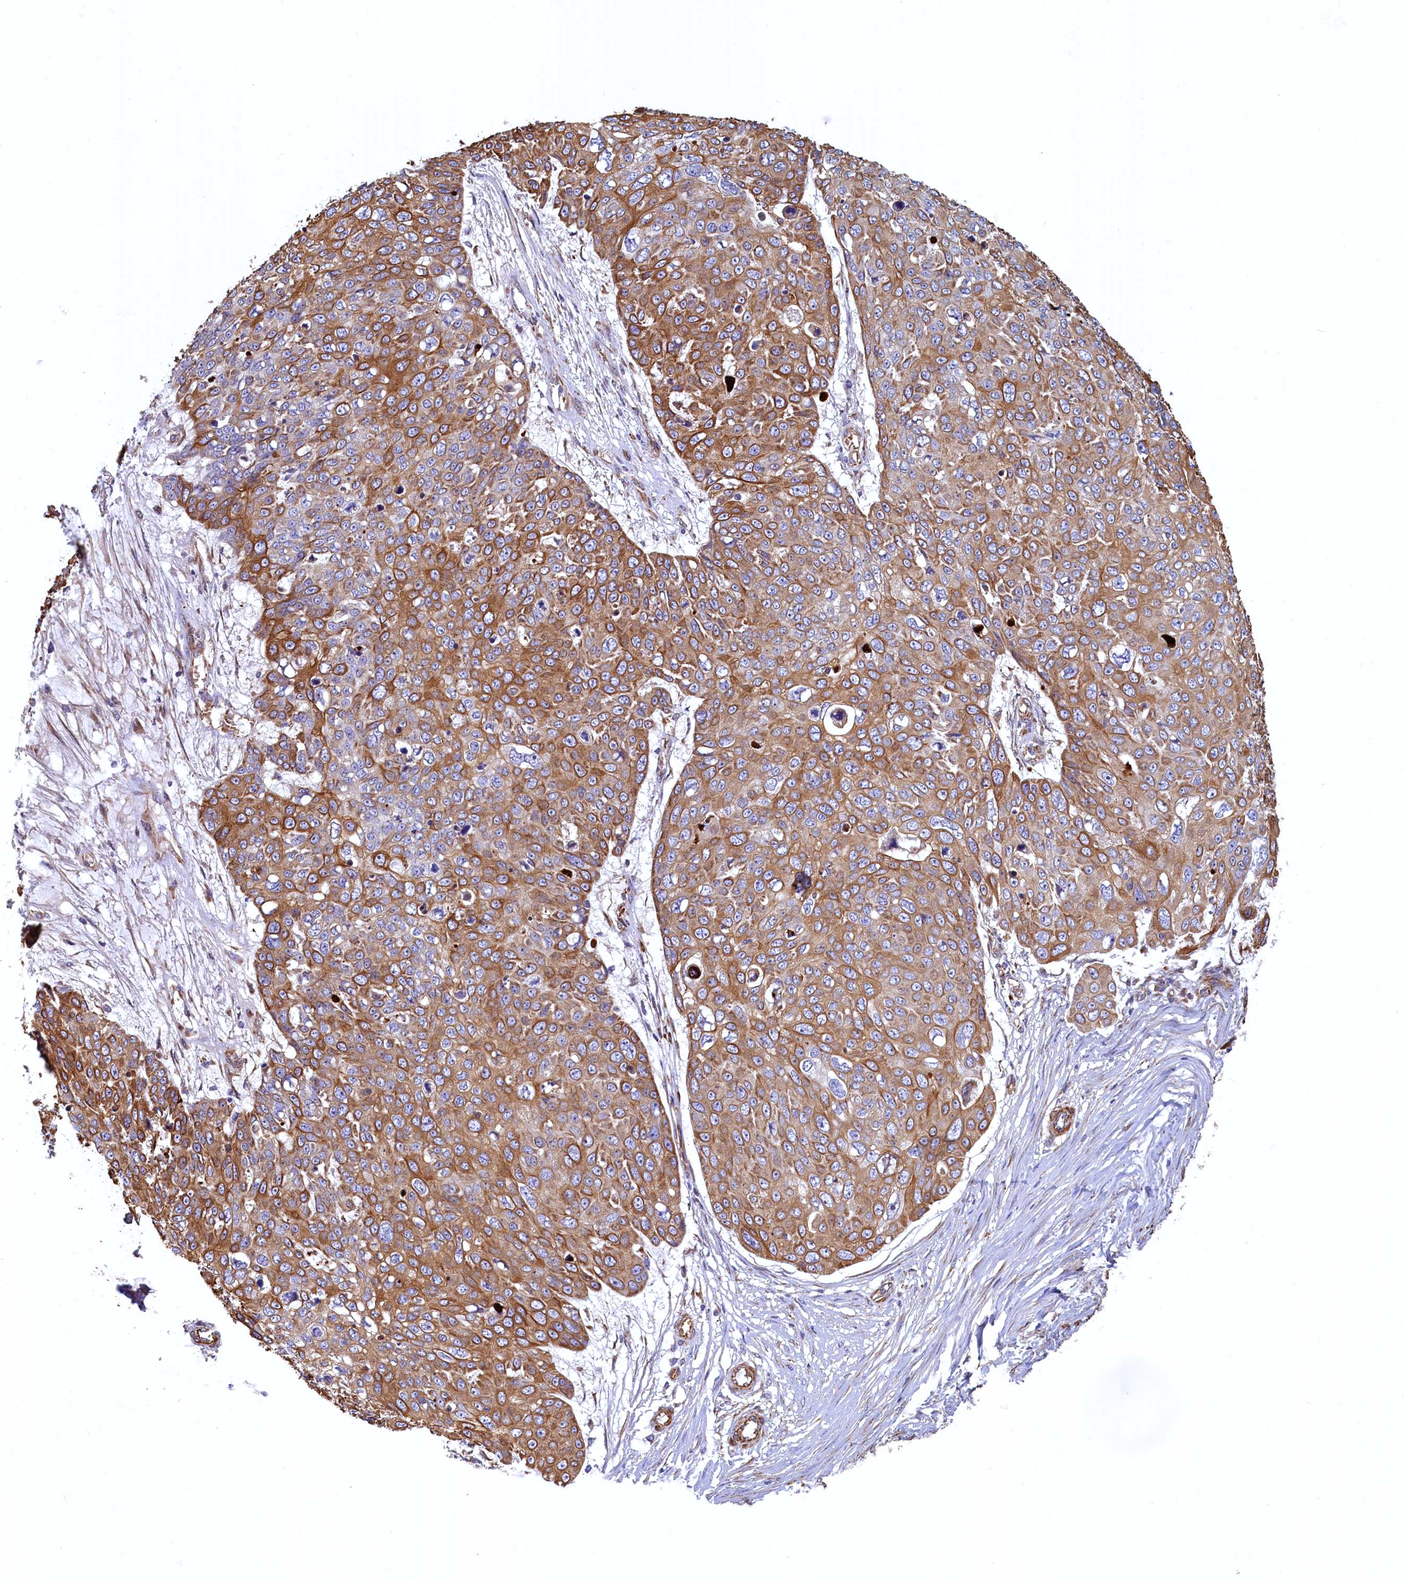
{"staining": {"intensity": "moderate", "quantity": "25%-75%", "location": "cytoplasmic/membranous"}, "tissue": "skin cancer", "cell_type": "Tumor cells", "image_type": "cancer", "snomed": [{"axis": "morphology", "description": "Squamous cell carcinoma, NOS"}, {"axis": "topography", "description": "Skin"}], "caption": "Immunohistochemical staining of human skin squamous cell carcinoma displays medium levels of moderate cytoplasmic/membranous expression in approximately 25%-75% of tumor cells.", "gene": "LRRC57", "patient": {"sex": "male", "age": 71}}